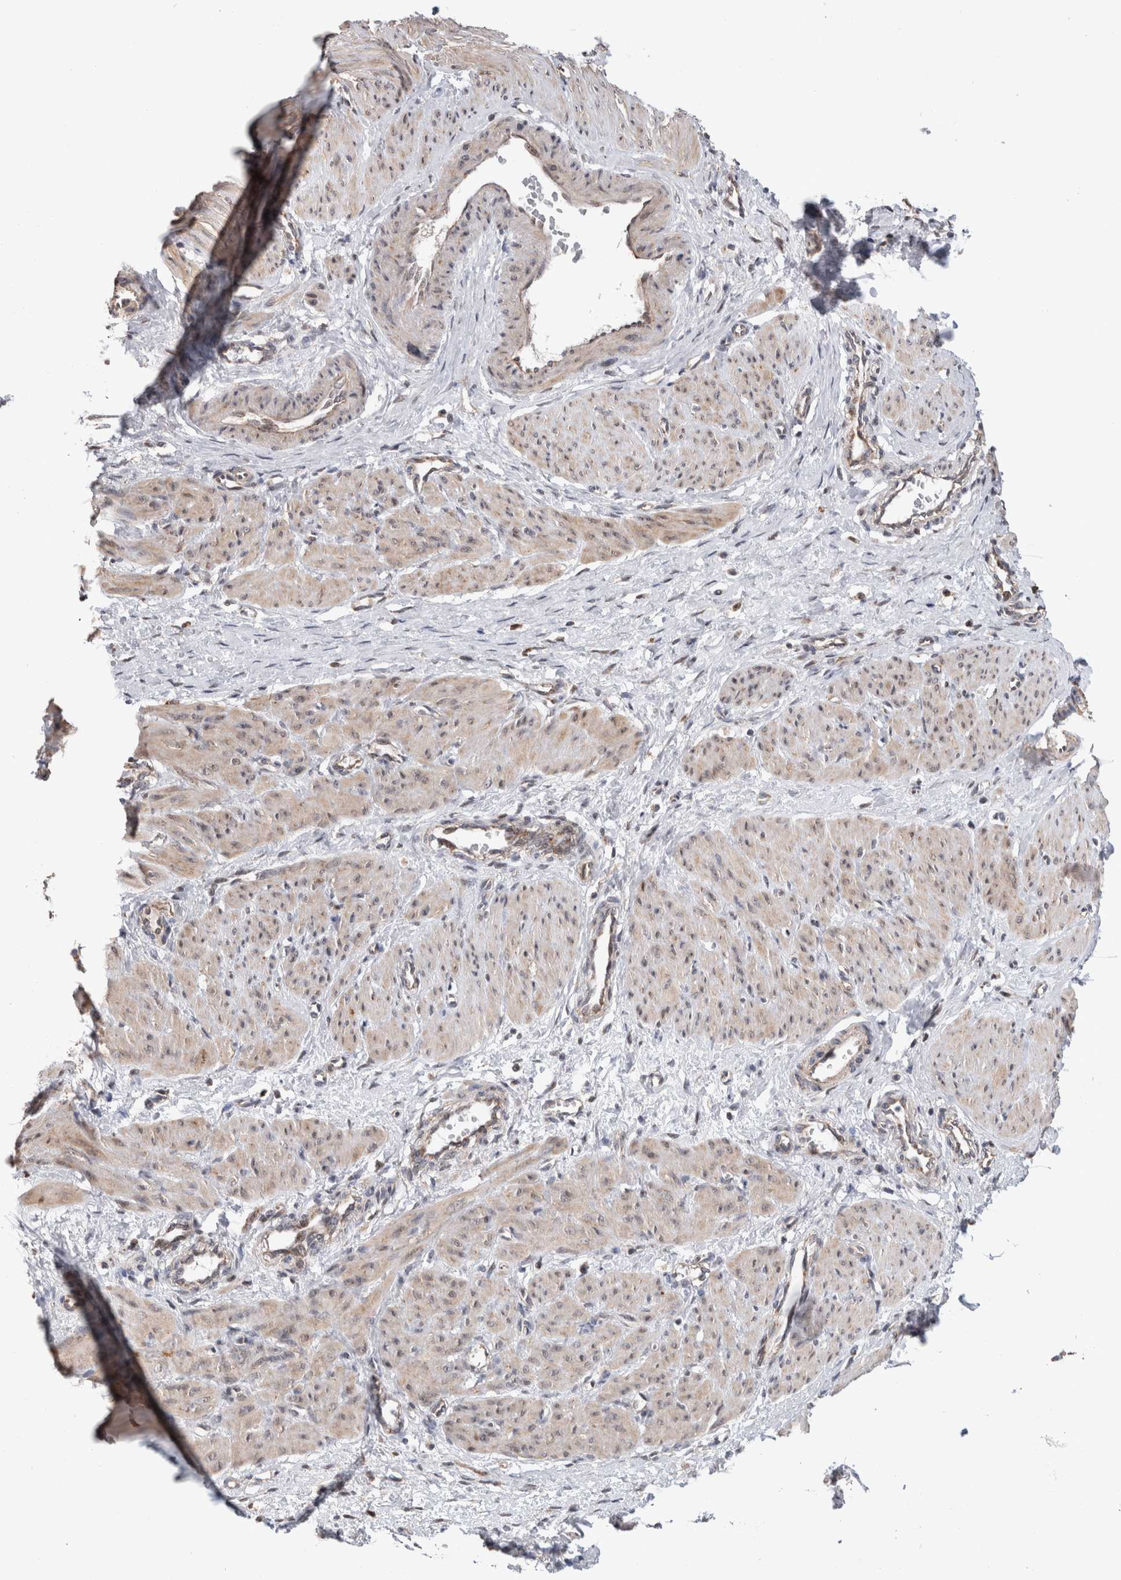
{"staining": {"intensity": "weak", "quantity": ">75%", "location": "cytoplasmic/membranous"}, "tissue": "smooth muscle", "cell_type": "Smooth muscle cells", "image_type": "normal", "snomed": [{"axis": "morphology", "description": "Normal tissue, NOS"}, {"axis": "topography", "description": "Endometrium"}], "caption": "This photomicrograph demonstrates immunohistochemistry (IHC) staining of normal human smooth muscle, with low weak cytoplasmic/membranous expression in approximately >75% of smooth muscle cells.", "gene": "MRPL37", "patient": {"sex": "female", "age": 33}}